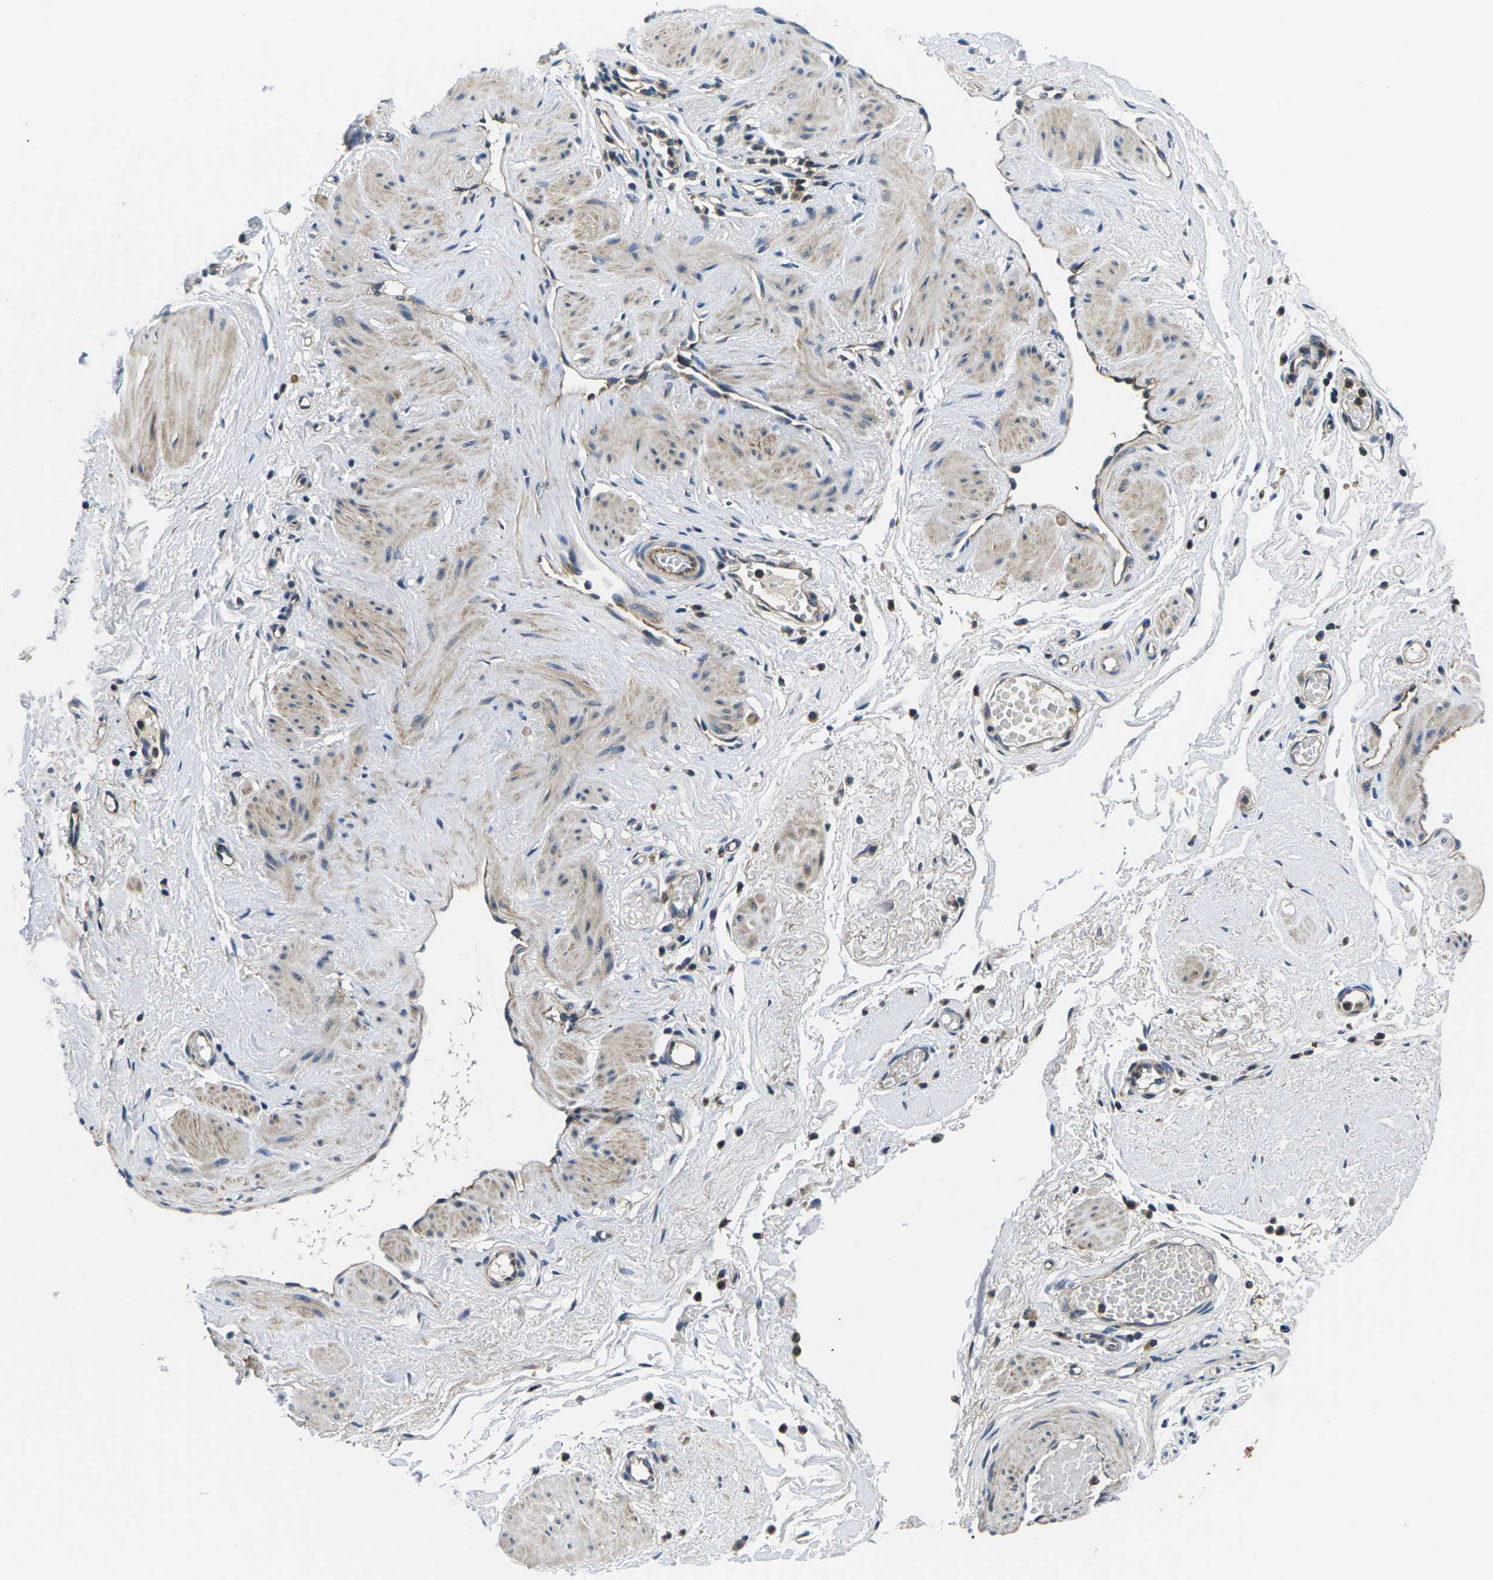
{"staining": {"intensity": "moderate", "quantity": "25%-75%", "location": "cytoplasmic/membranous"}, "tissue": "adipose tissue", "cell_type": "Adipocytes", "image_type": "normal", "snomed": [{"axis": "morphology", "description": "Normal tissue, NOS"}, {"axis": "topography", "description": "Soft tissue"}, {"axis": "topography", "description": "Vascular tissue"}], "caption": "Immunohistochemical staining of unremarkable adipose tissue exhibits 25%-75% levels of moderate cytoplasmic/membranous protein positivity in approximately 25%-75% of adipocytes. Nuclei are stained in blue.", "gene": "PLCE1", "patient": {"sex": "female", "age": 35}}